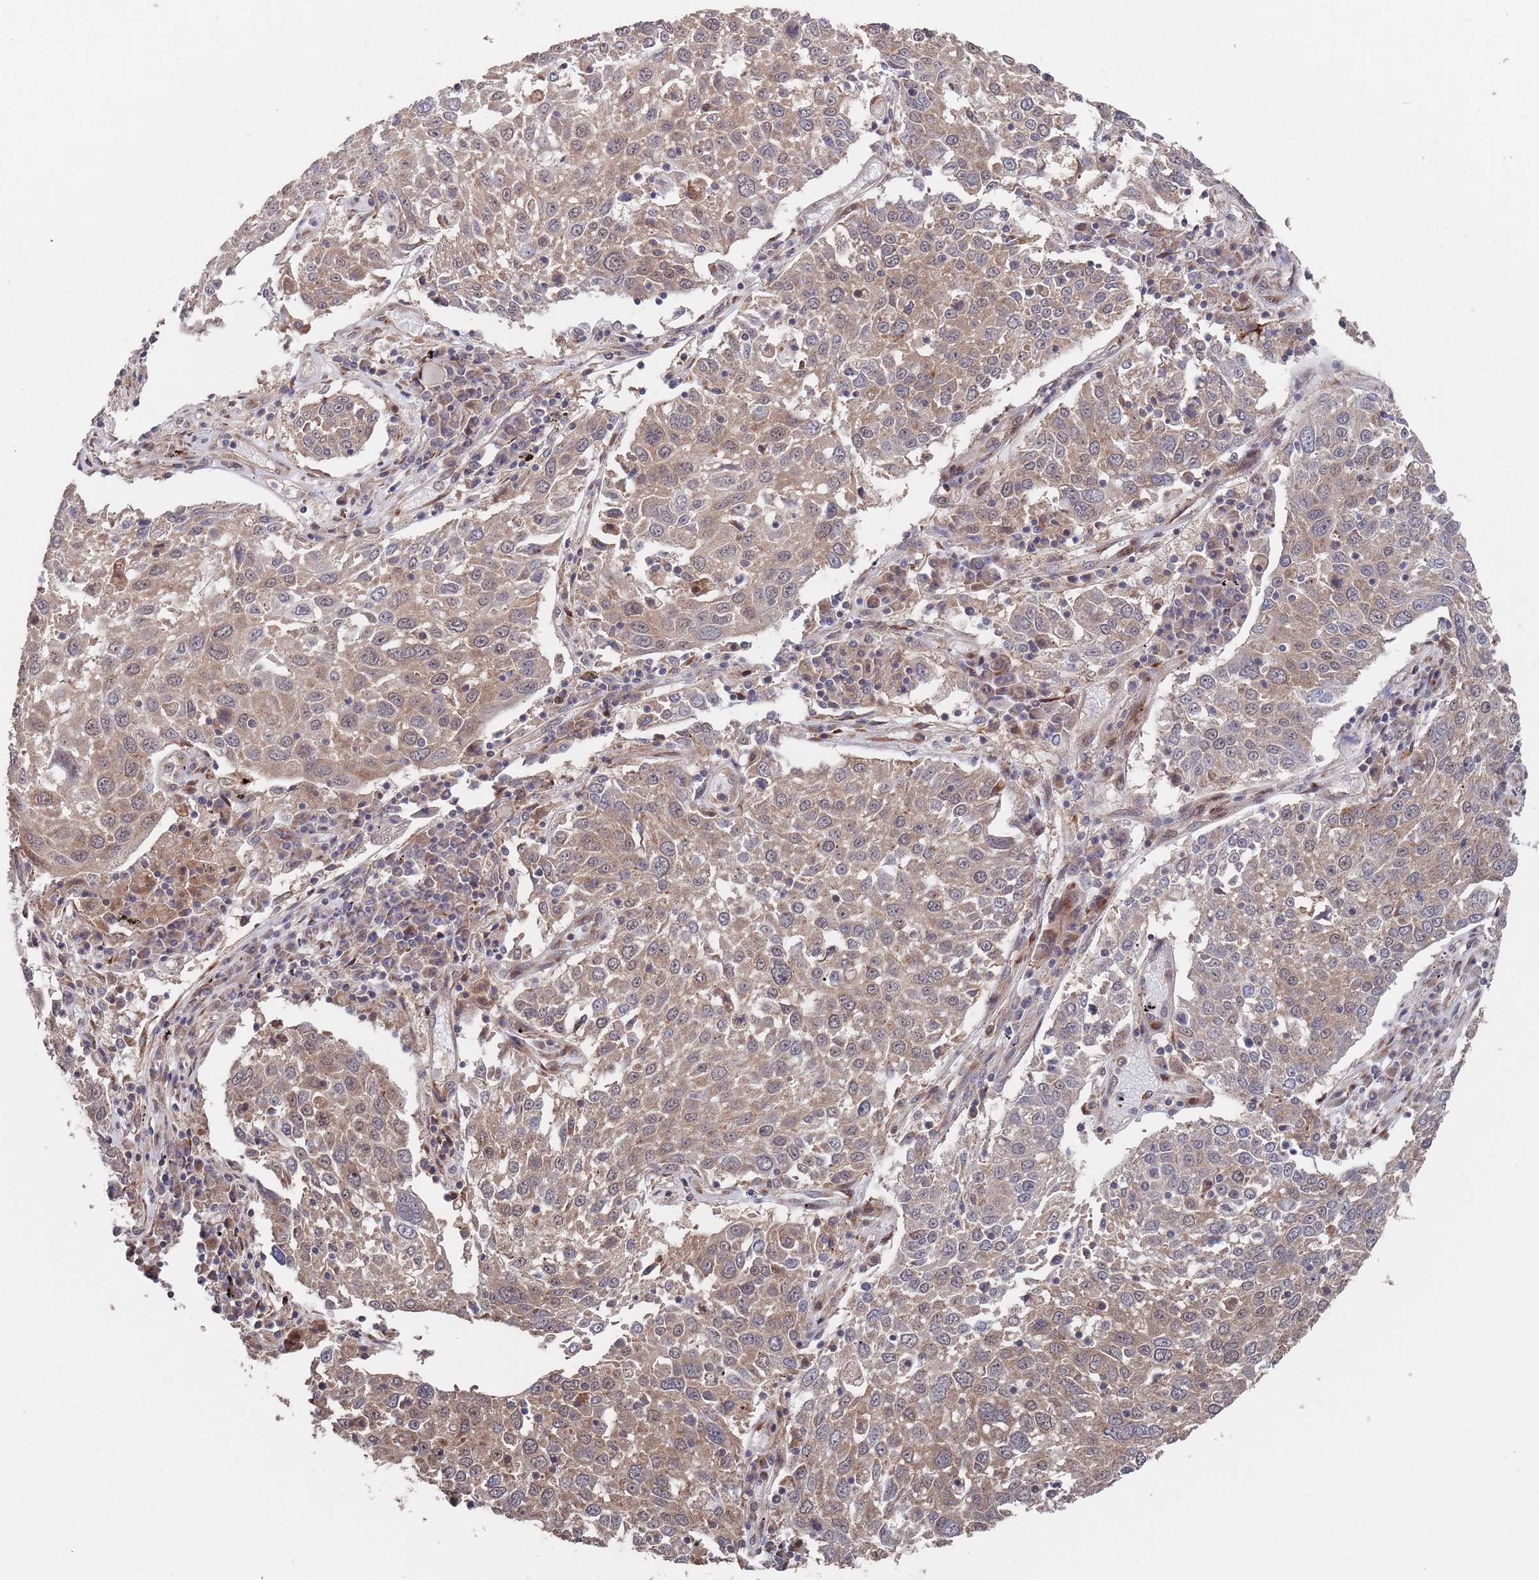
{"staining": {"intensity": "moderate", "quantity": ">75%", "location": "cytoplasmic/membranous"}, "tissue": "lung cancer", "cell_type": "Tumor cells", "image_type": "cancer", "snomed": [{"axis": "morphology", "description": "Squamous cell carcinoma, NOS"}, {"axis": "topography", "description": "Lung"}], "caption": "This photomicrograph reveals lung cancer stained with immunohistochemistry (IHC) to label a protein in brown. The cytoplasmic/membranous of tumor cells show moderate positivity for the protein. Nuclei are counter-stained blue.", "gene": "UNC45A", "patient": {"sex": "male", "age": 65}}